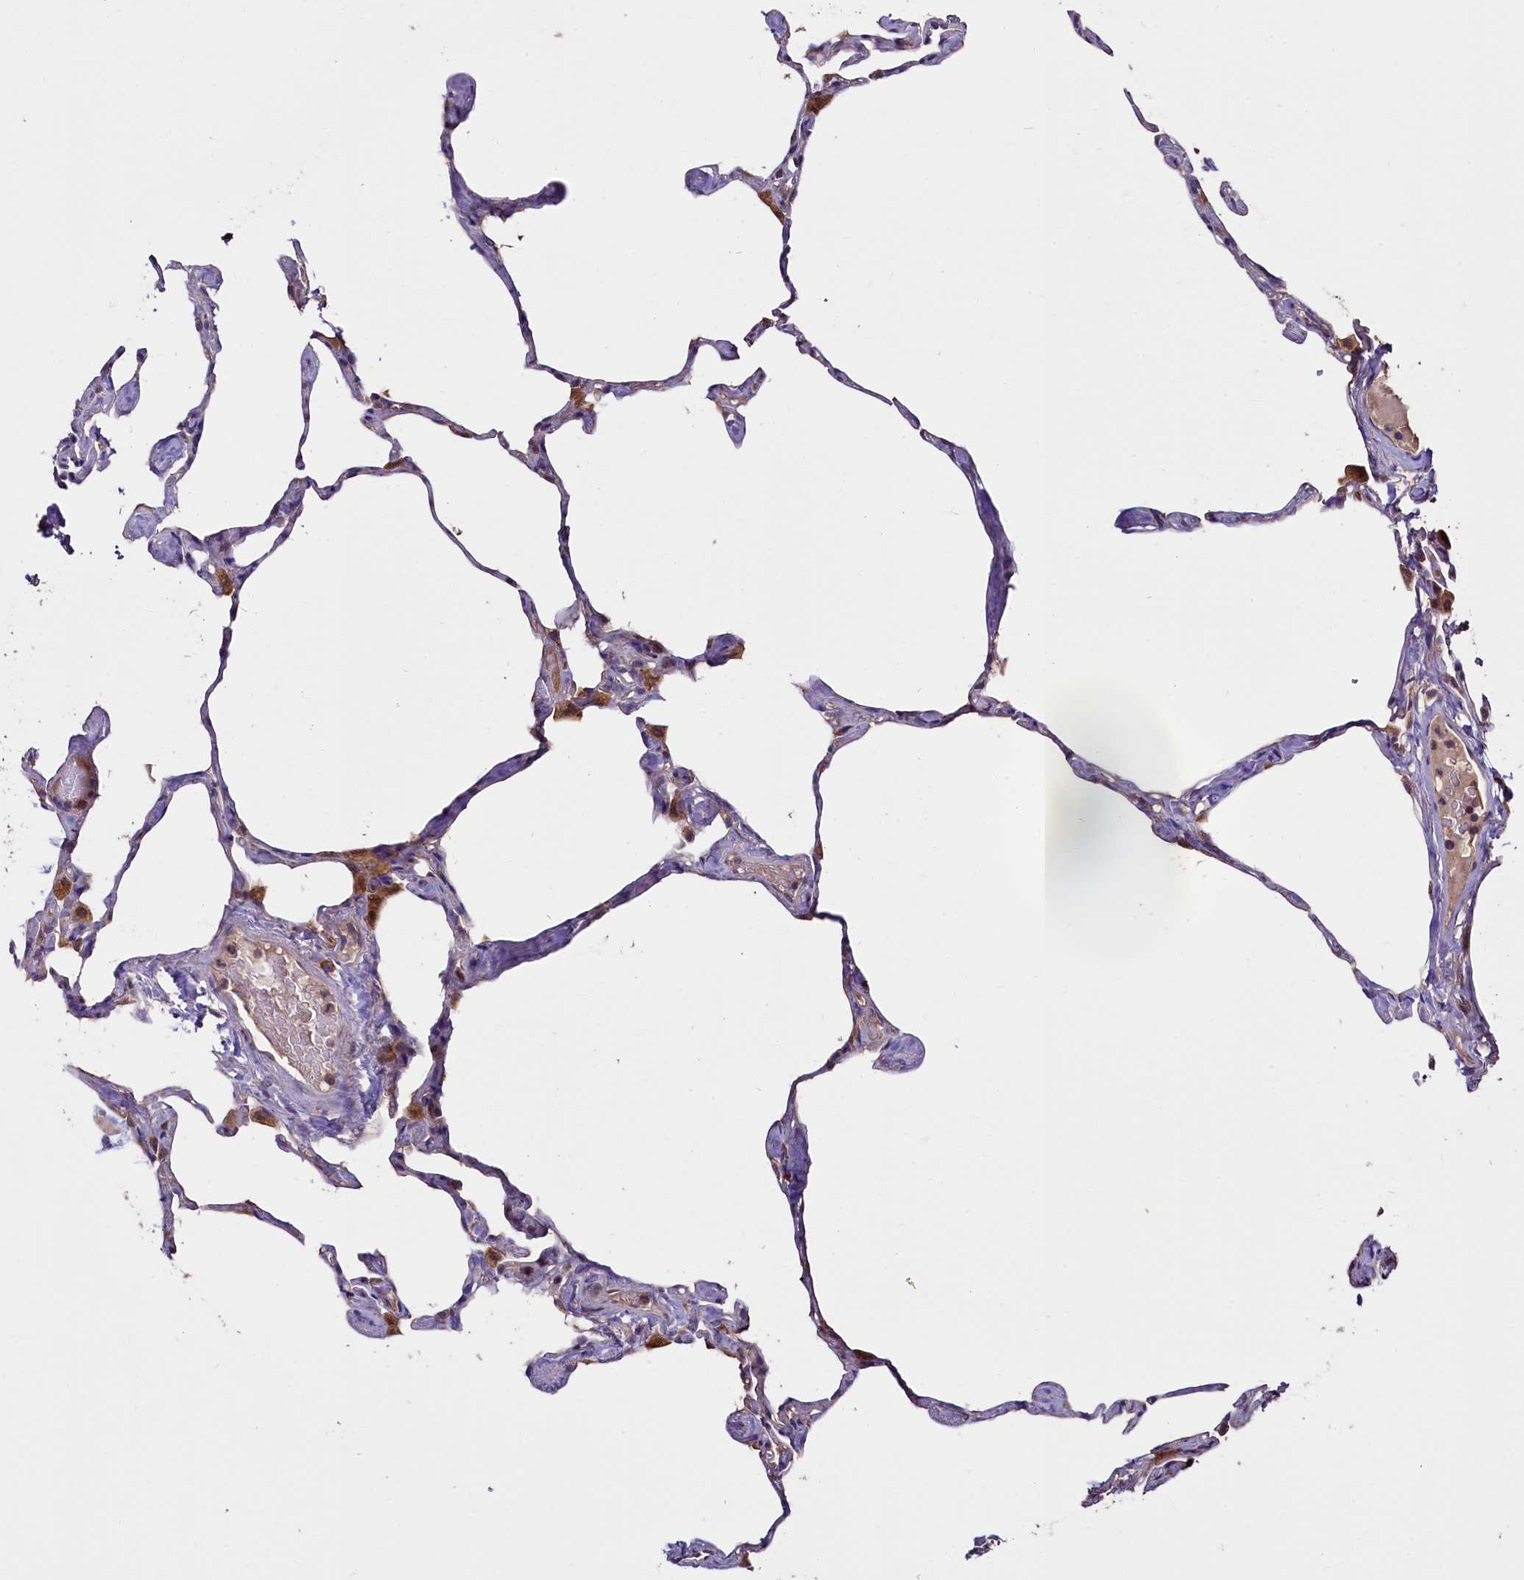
{"staining": {"intensity": "moderate", "quantity": "<25%", "location": "cytoplasmic/membranous"}, "tissue": "lung", "cell_type": "Alveolar cells", "image_type": "normal", "snomed": [{"axis": "morphology", "description": "Normal tissue, NOS"}, {"axis": "topography", "description": "Lung"}], "caption": "IHC staining of unremarkable lung, which demonstrates low levels of moderate cytoplasmic/membranous staining in about <25% of alveolar cells indicating moderate cytoplasmic/membranous protein positivity. The staining was performed using DAB (3,3'-diaminobenzidine) (brown) for protein detection and nuclei were counterstained in hematoxylin (blue).", "gene": "ZSWIM1", "patient": {"sex": "male", "age": 65}}